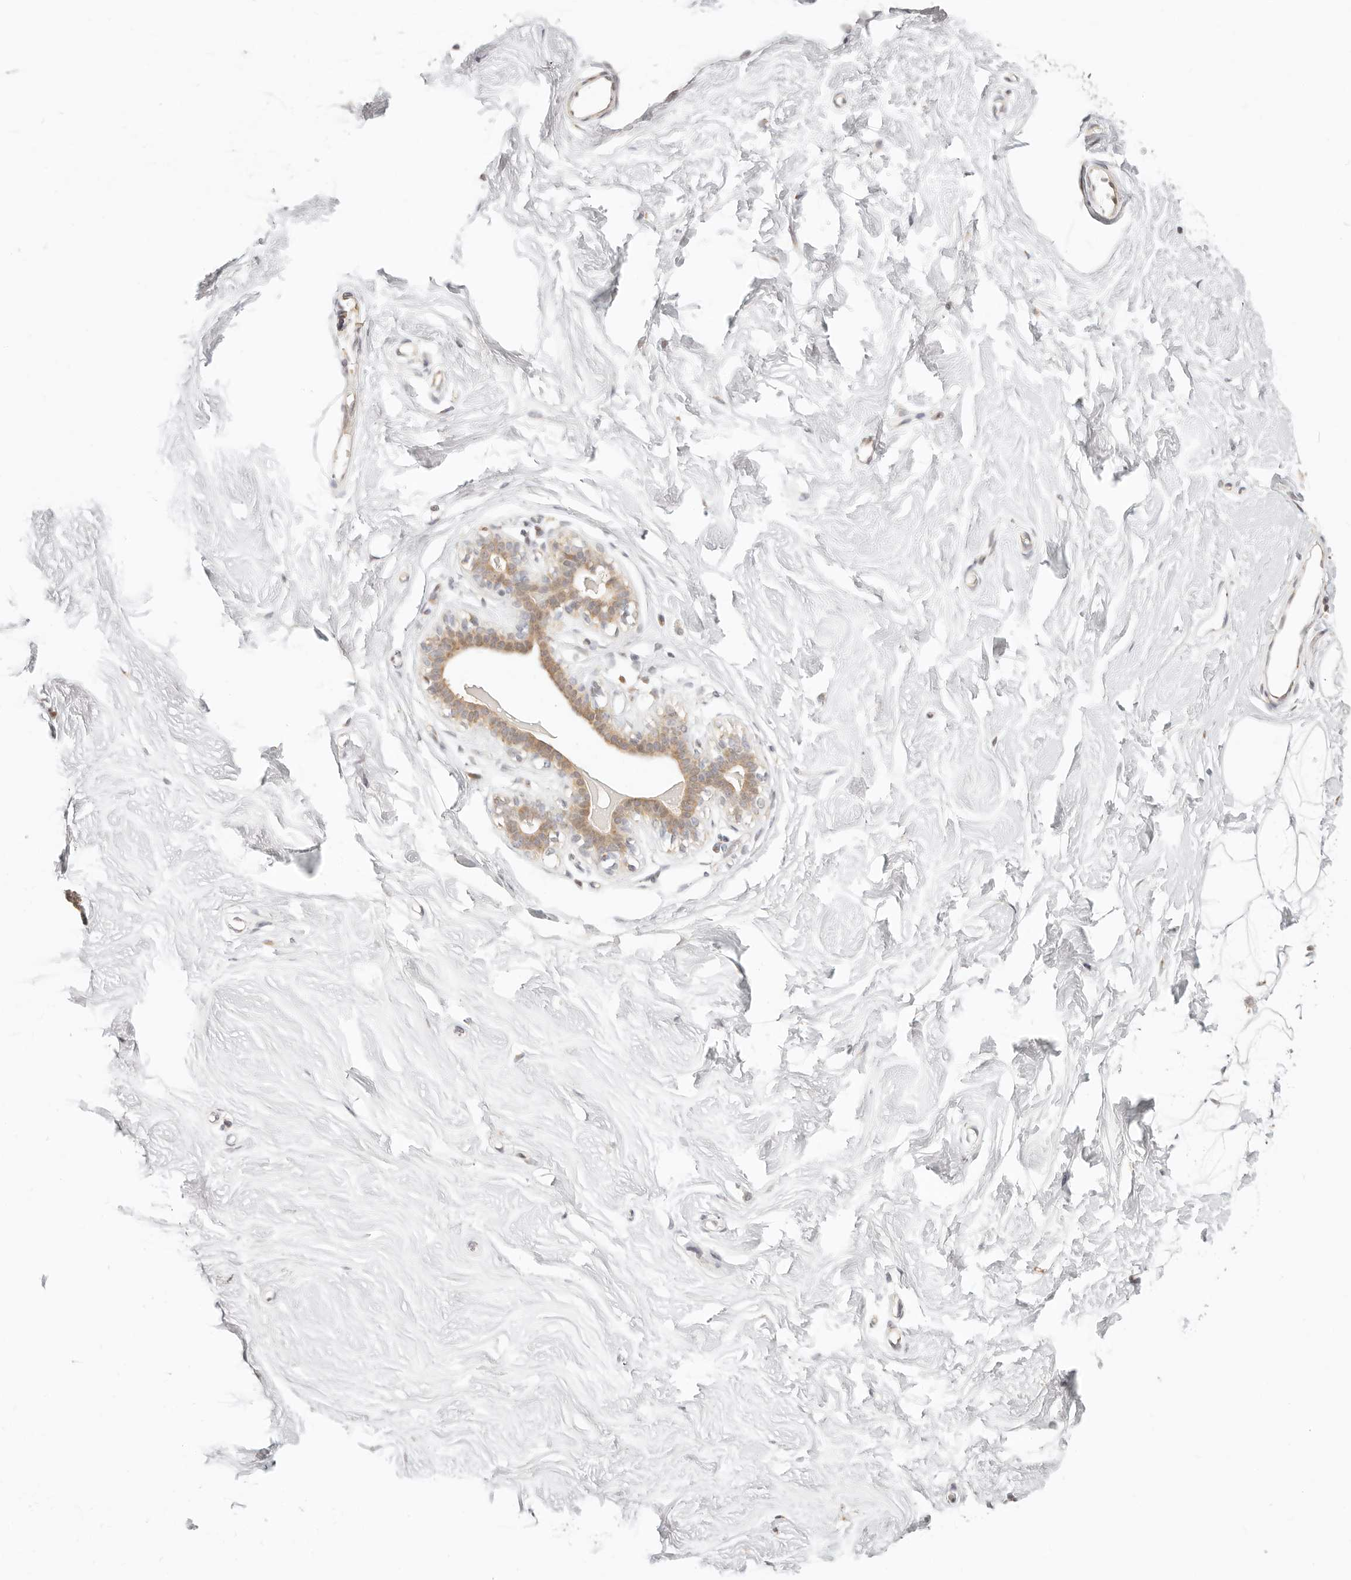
{"staining": {"intensity": "negative", "quantity": "none", "location": "none"}, "tissue": "breast", "cell_type": "Adipocytes", "image_type": "normal", "snomed": [{"axis": "morphology", "description": "Normal tissue, NOS"}, {"axis": "topography", "description": "Breast"}], "caption": "Immunohistochemistry (IHC) photomicrograph of benign breast stained for a protein (brown), which shows no positivity in adipocytes.", "gene": "FAM20B", "patient": {"sex": "female", "age": 26}}